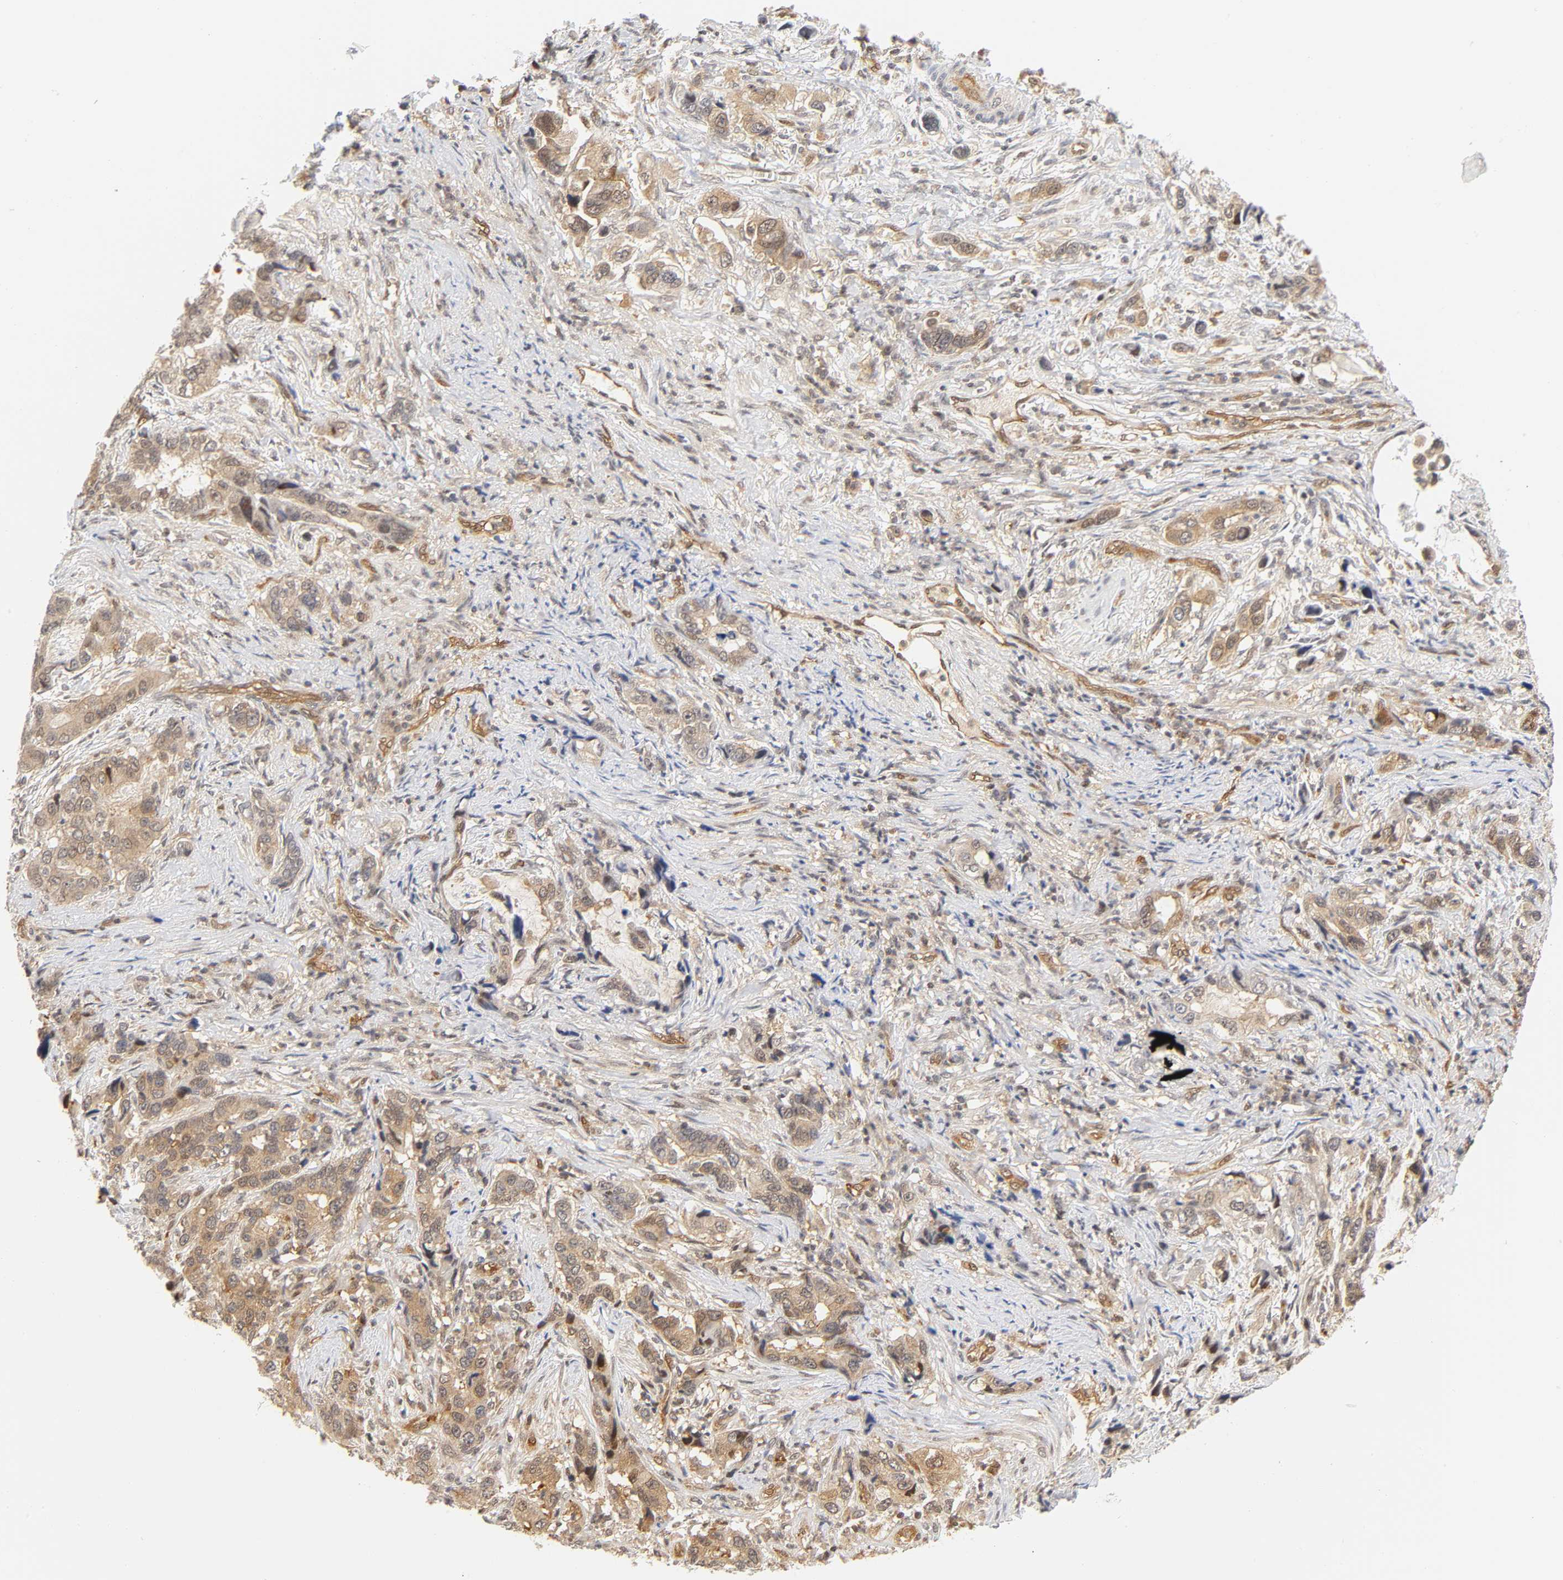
{"staining": {"intensity": "weak", "quantity": ">75%", "location": "cytoplasmic/membranous,nuclear"}, "tissue": "stomach cancer", "cell_type": "Tumor cells", "image_type": "cancer", "snomed": [{"axis": "morphology", "description": "Adenocarcinoma, NOS"}, {"axis": "topography", "description": "Stomach, lower"}], "caption": "This image reveals adenocarcinoma (stomach) stained with immunohistochemistry to label a protein in brown. The cytoplasmic/membranous and nuclear of tumor cells show weak positivity for the protein. Nuclei are counter-stained blue.", "gene": "CDC37", "patient": {"sex": "female", "age": 93}}